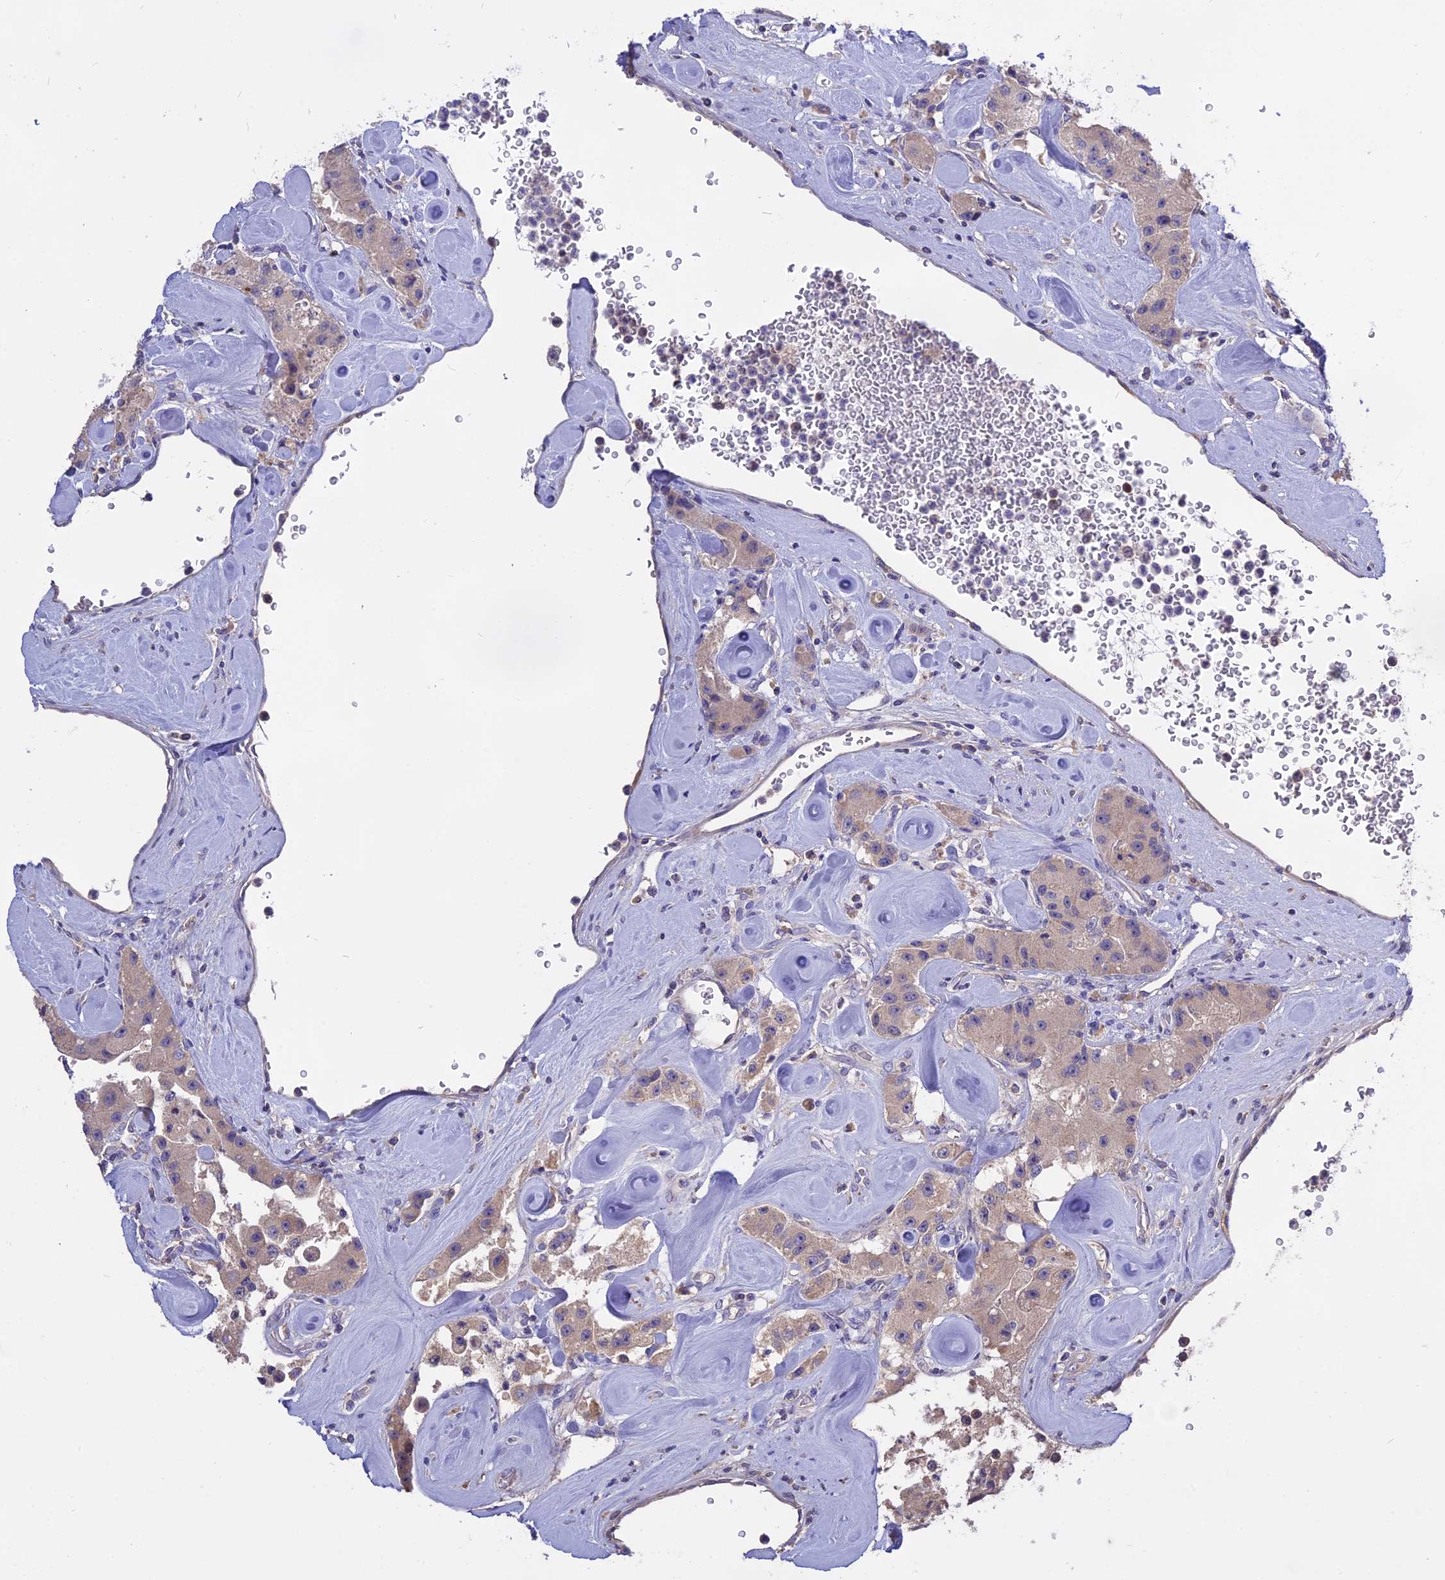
{"staining": {"intensity": "weak", "quantity": "<25%", "location": "cytoplasmic/membranous"}, "tissue": "carcinoid", "cell_type": "Tumor cells", "image_type": "cancer", "snomed": [{"axis": "morphology", "description": "Carcinoid, malignant, NOS"}, {"axis": "topography", "description": "Pancreas"}], "caption": "Photomicrograph shows no significant protein expression in tumor cells of carcinoid (malignant).", "gene": "NUDT8", "patient": {"sex": "male", "age": 41}}